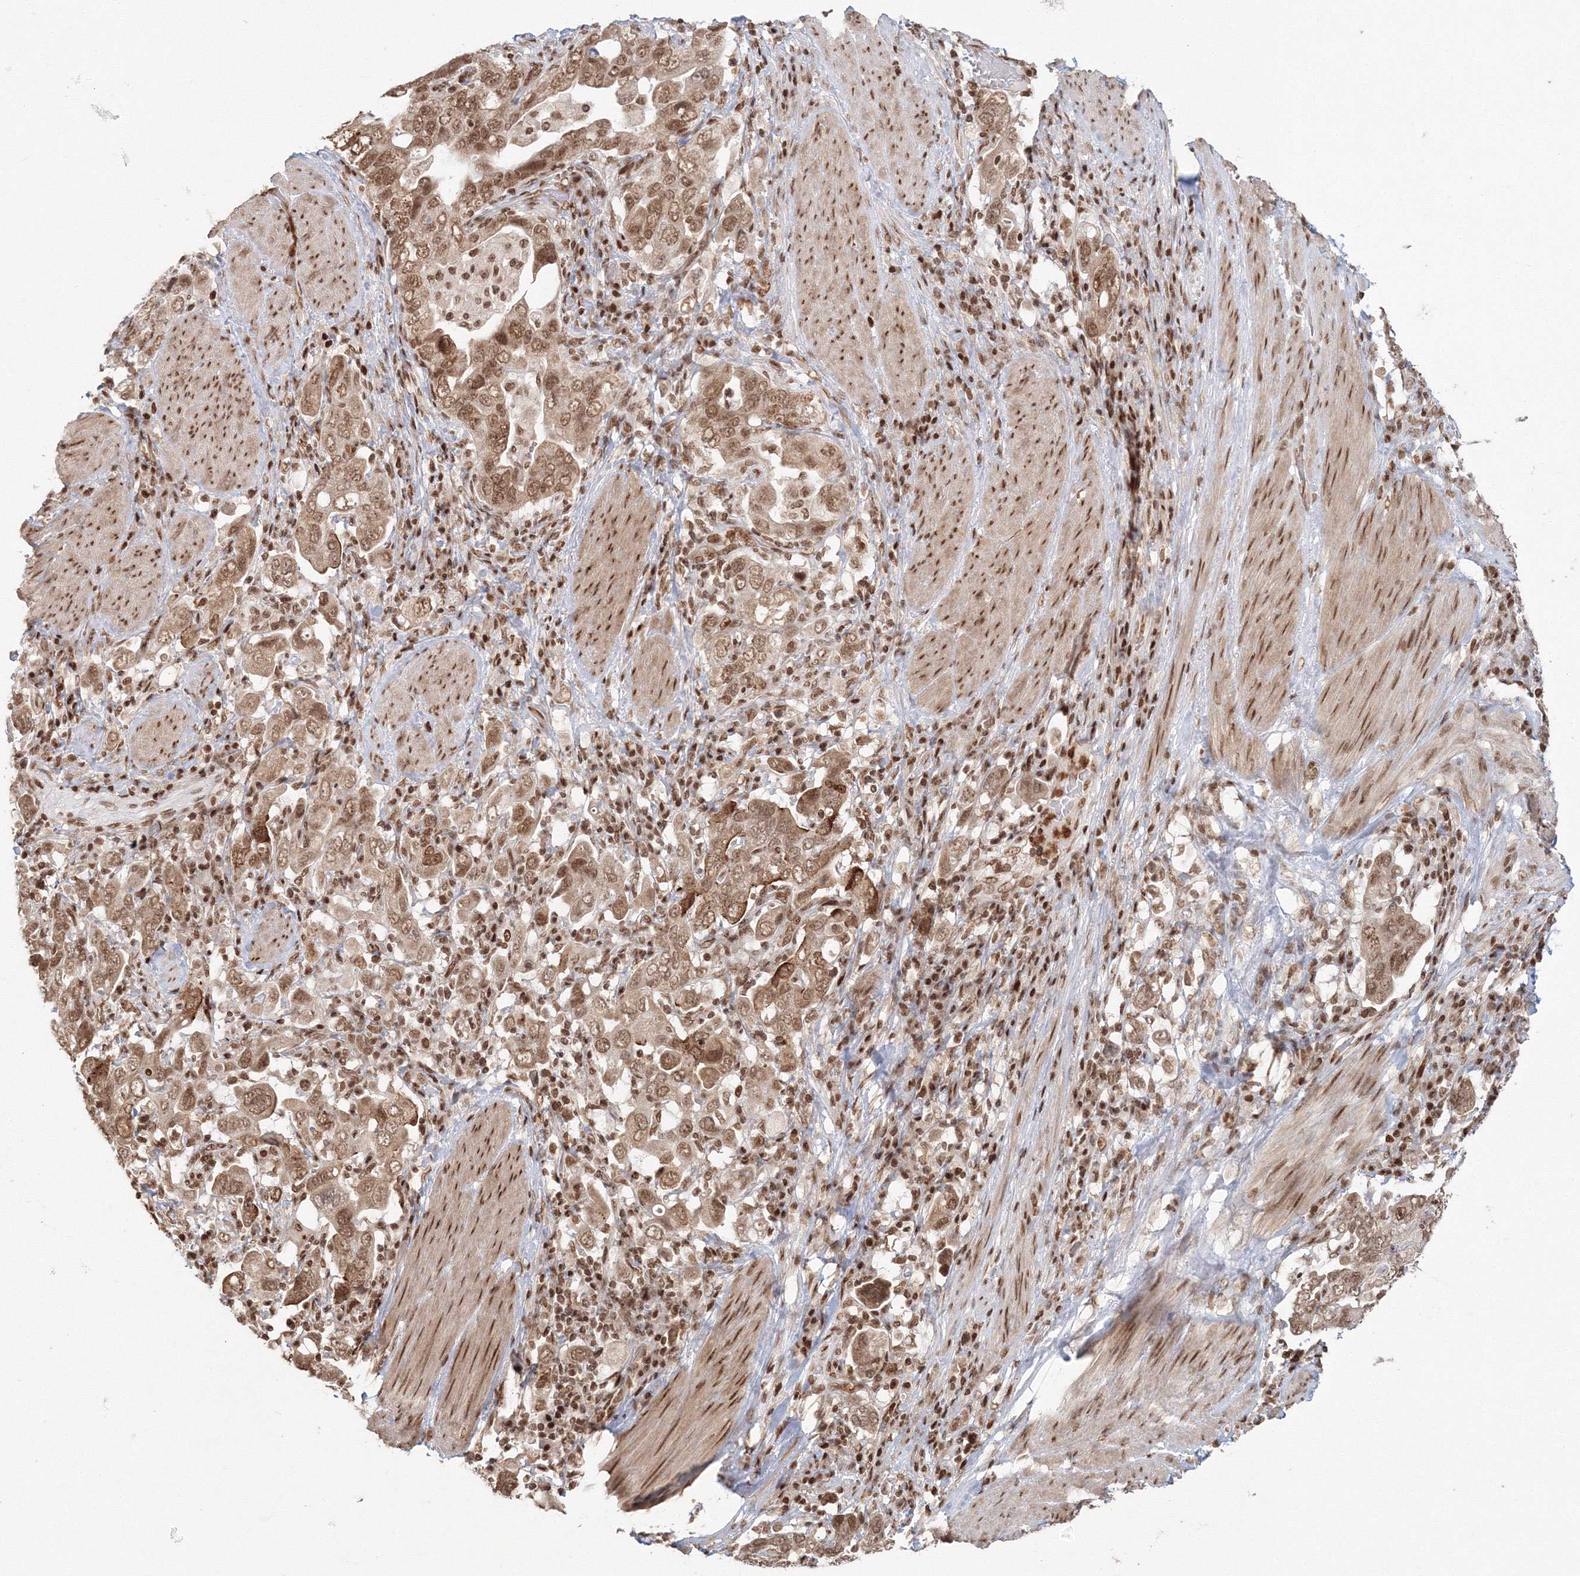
{"staining": {"intensity": "moderate", "quantity": ">75%", "location": "cytoplasmic/membranous,nuclear"}, "tissue": "stomach cancer", "cell_type": "Tumor cells", "image_type": "cancer", "snomed": [{"axis": "morphology", "description": "Adenocarcinoma, NOS"}, {"axis": "topography", "description": "Stomach, upper"}], "caption": "This micrograph reveals IHC staining of stomach cancer, with medium moderate cytoplasmic/membranous and nuclear staining in approximately >75% of tumor cells.", "gene": "KIF20A", "patient": {"sex": "male", "age": 62}}